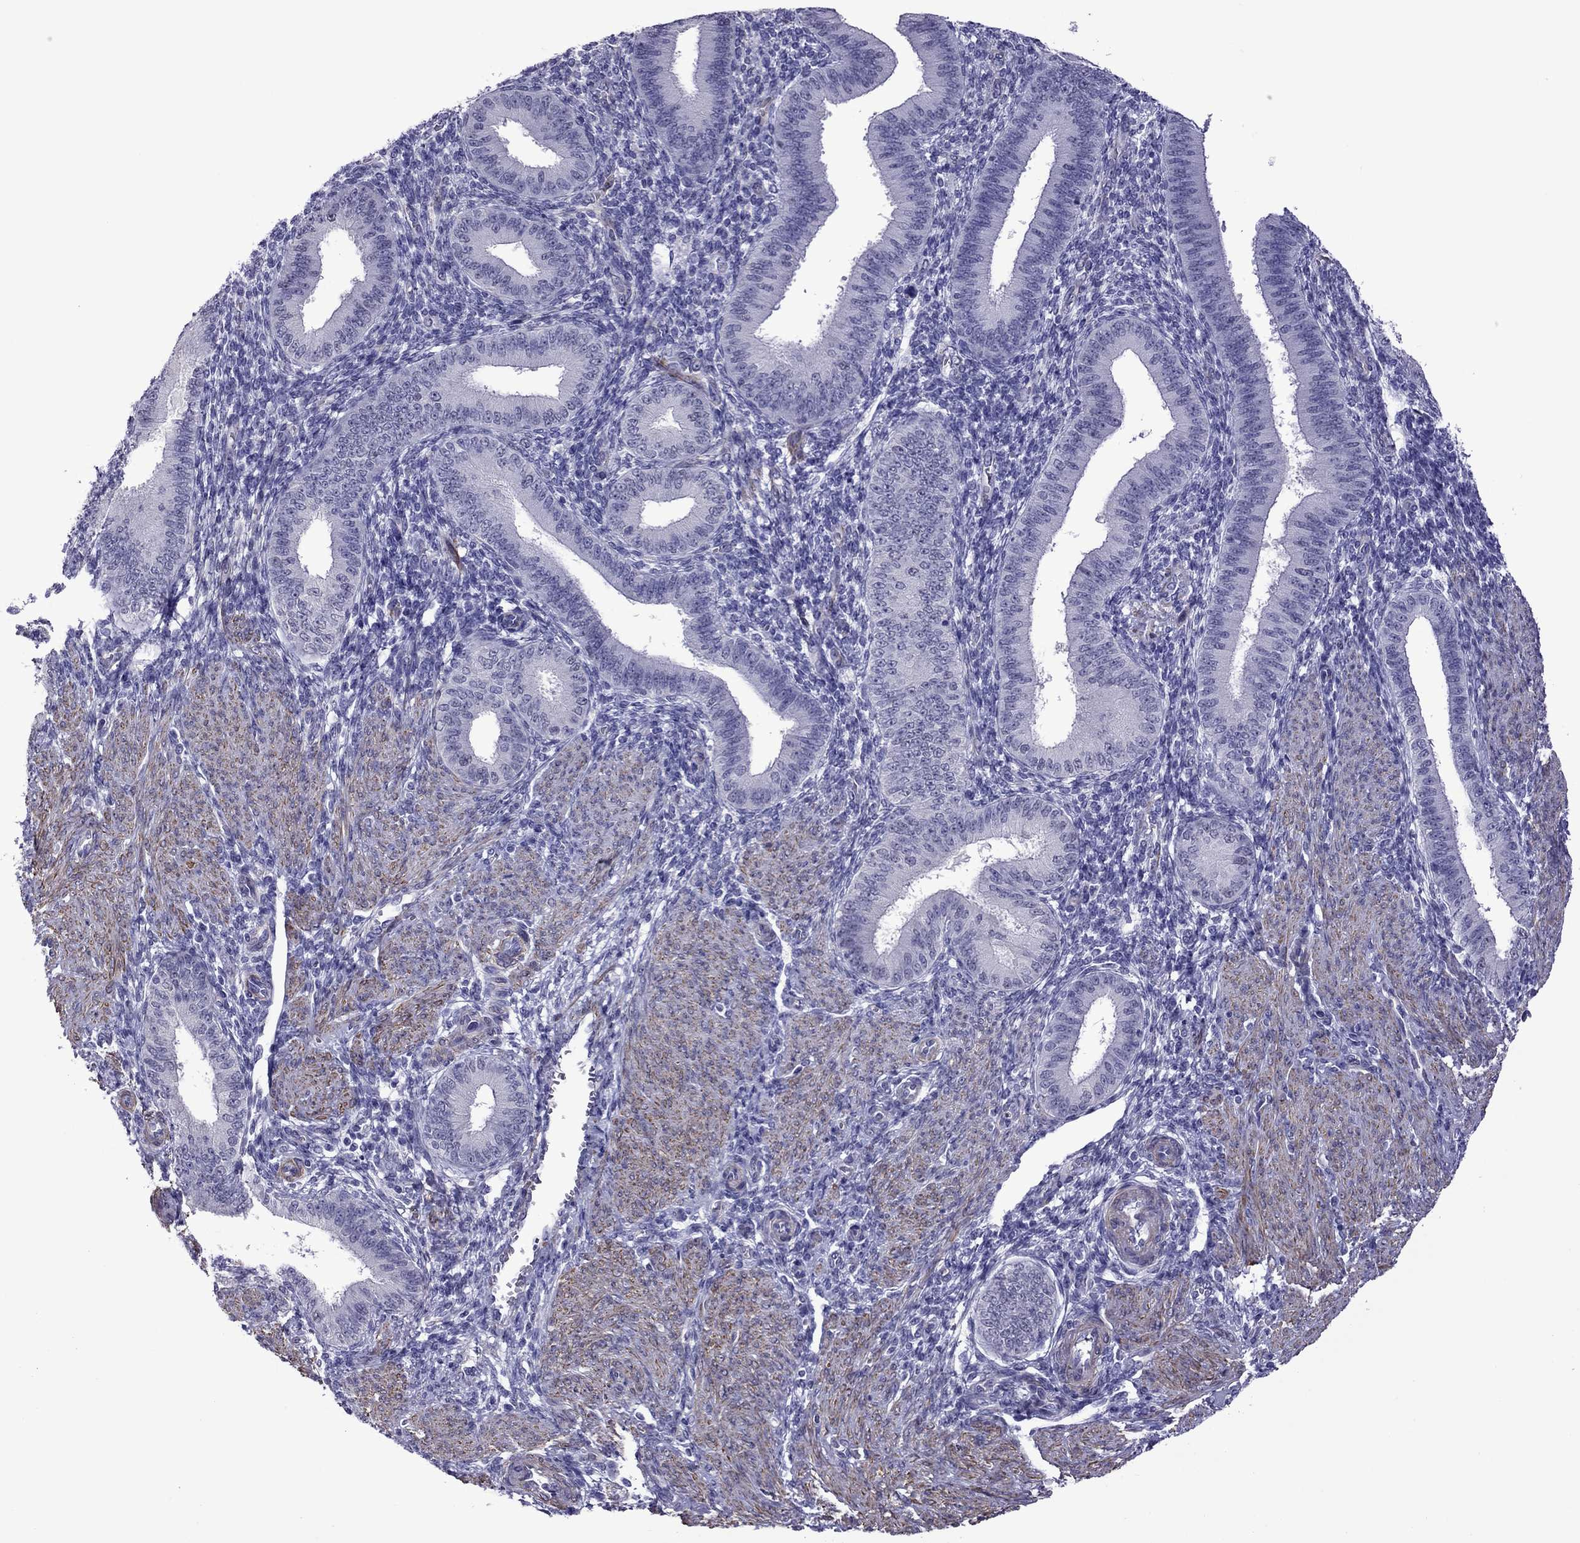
{"staining": {"intensity": "negative", "quantity": "none", "location": "none"}, "tissue": "endometrium", "cell_type": "Cells in endometrial stroma", "image_type": "normal", "snomed": [{"axis": "morphology", "description": "Normal tissue, NOS"}, {"axis": "topography", "description": "Endometrium"}], "caption": "This is an IHC image of benign endometrium. There is no staining in cells in endometrial stroma.", "gene": "CHRNA5", "patient": {"sex": "female", "age": 39}}